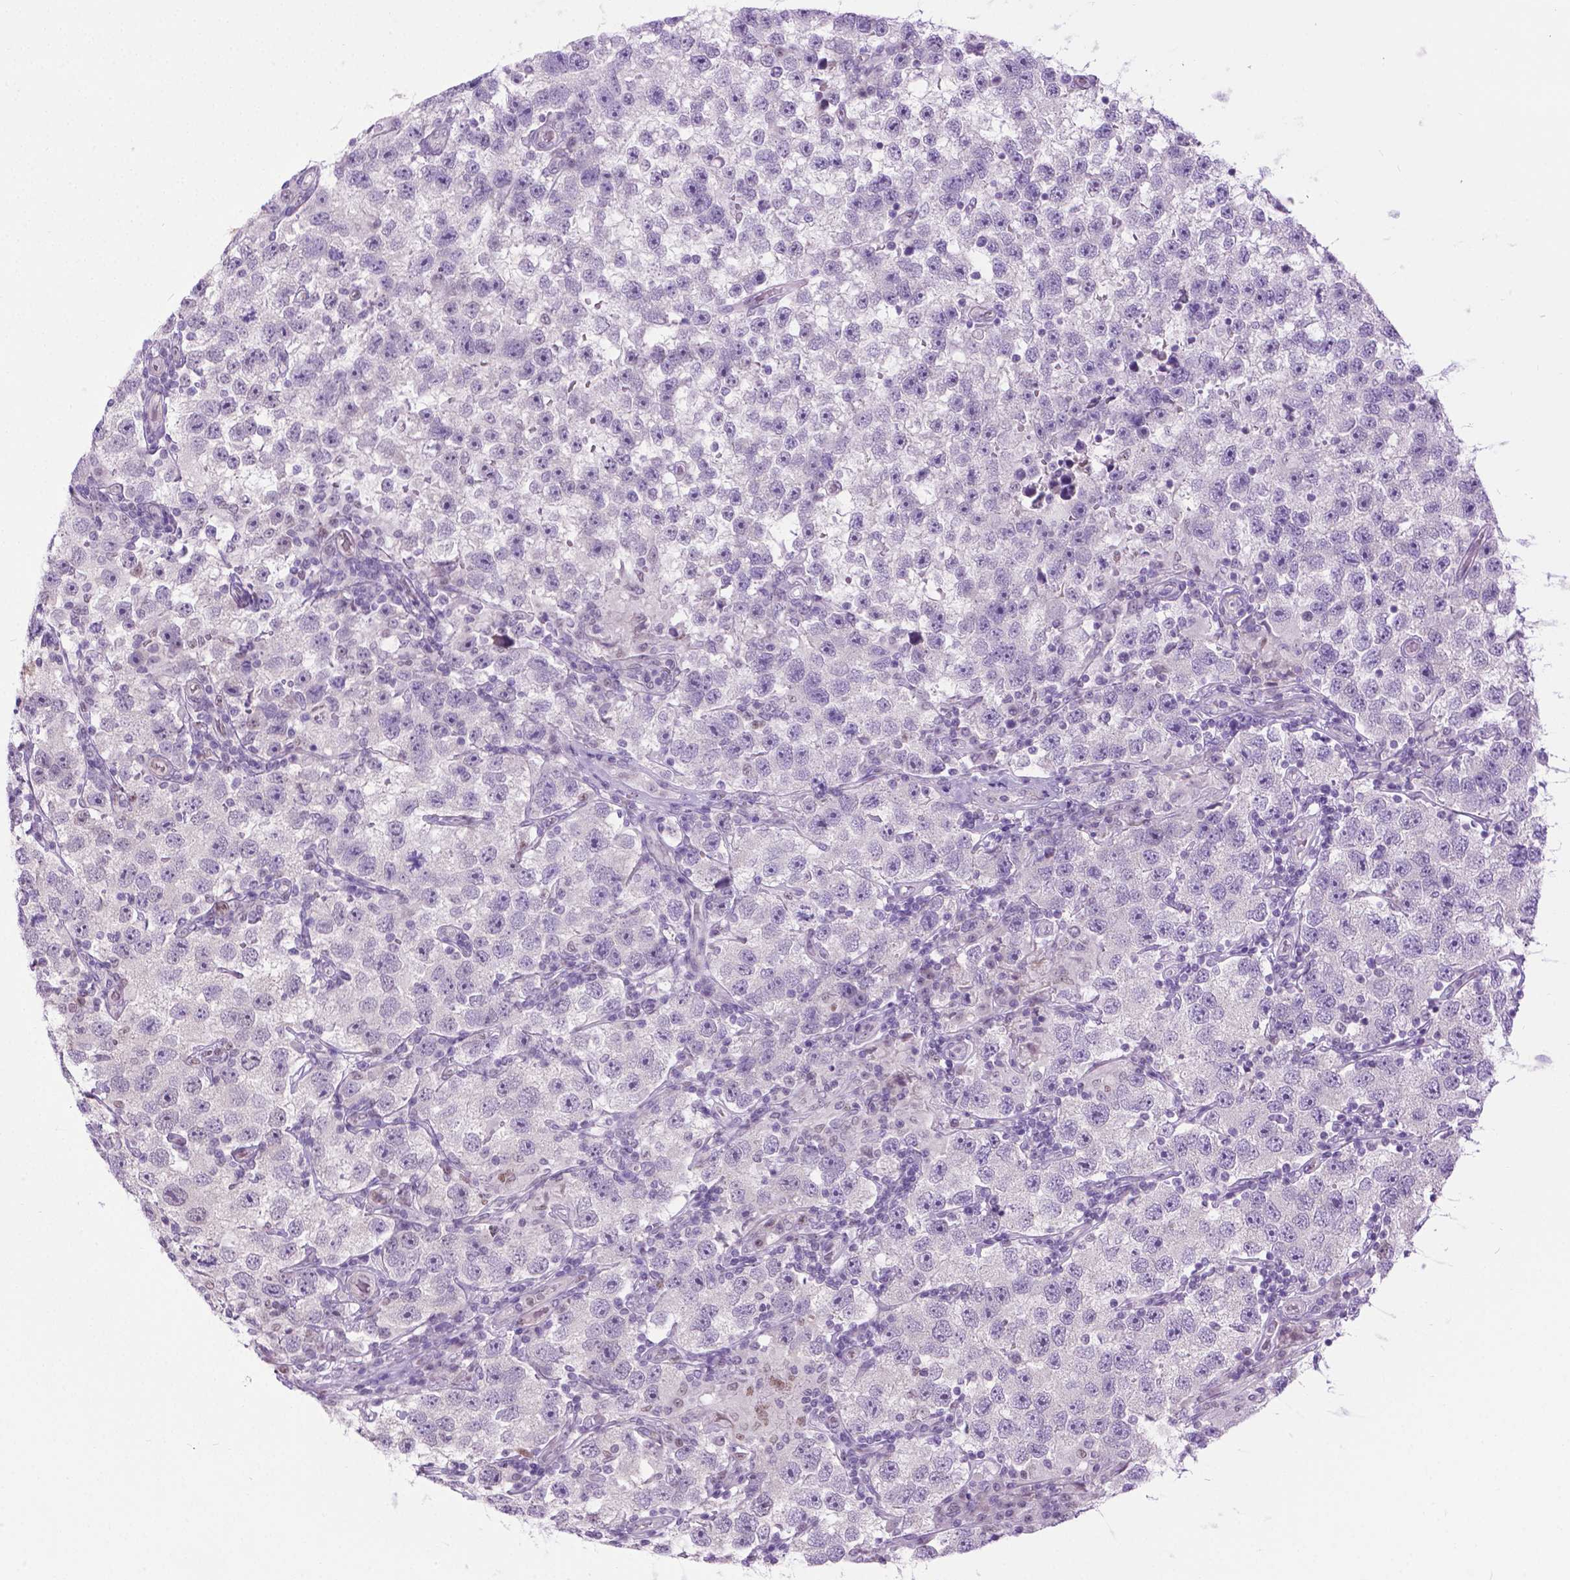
{"staining": {"intensity": "negative", "quantity": "none", "location": "none"}, "tissue": "testis cancer", "cell_type": "Tumor cells", "image_type": "cancer", "snomed": [{"axis": "morphology", "description": "Seminoma, NOS"}, {"axis": "topography", "description": "Testis"}], "caption": "Protein analysis of testis cancer (seminoma) demonstrates no significant positivity in tumor cells. The staining was performed using DAB to visualize the protein expression in brown, while the nuclei were stained in blue with hematoxylin (Magnification: 20x).", "gene": "APCDD1L", "patient": {"sex": "male", "age": 26}}